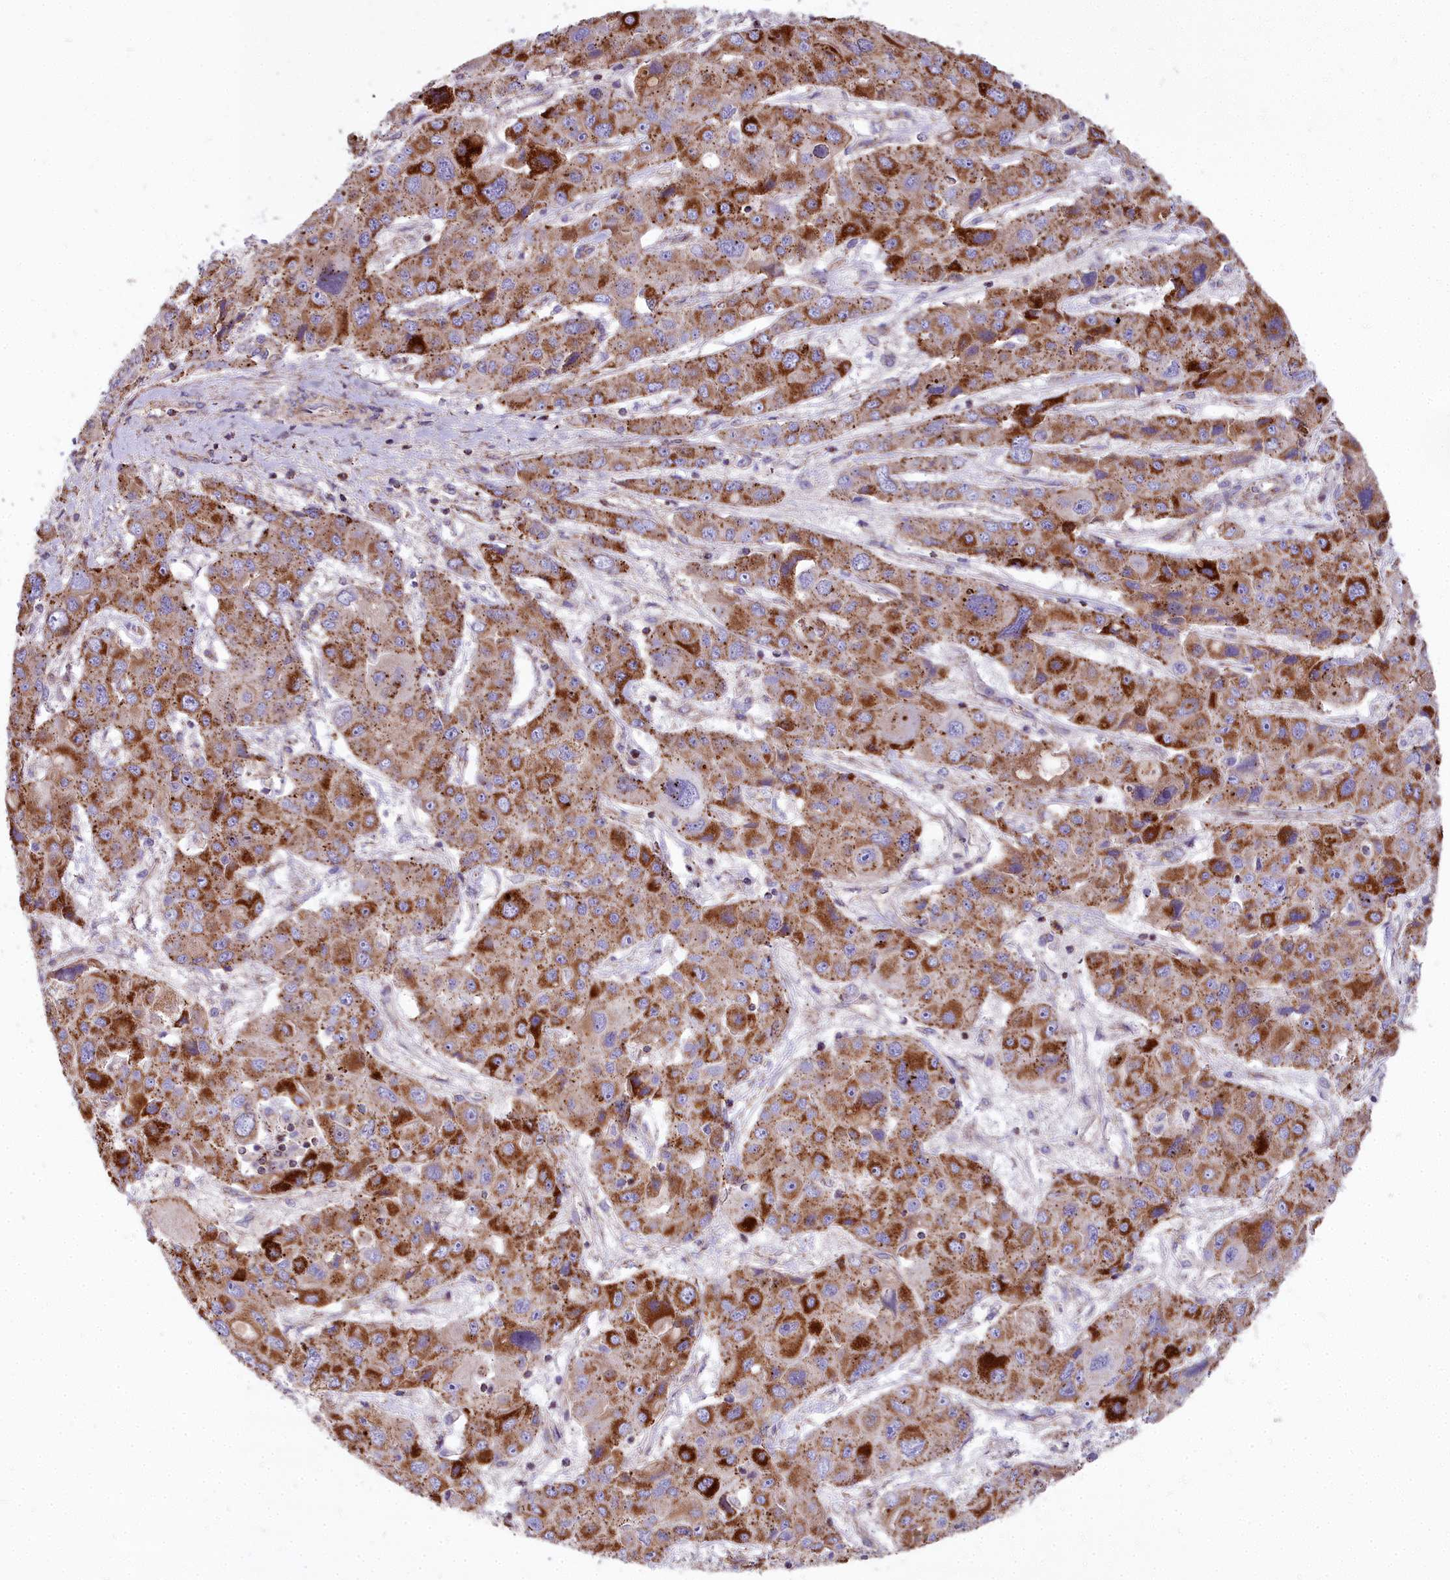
{"staining": {"intensity": "strong", "quantity": ">75%", "location": "cytoplasmic/membranous"}, "tissue": "liver cancer", "cell_type": "Tumor cells", "image_type": "cancer", "snomed": [{"axis": "morphology", "description": "Cholangiocarcinoma"}, {"axis": "topography", "description": "Liver"}], "caption": "This is a histology image of immunohistochemistry staining of cholangiocarcinoma (liver), which shows strong expression in the cytoplasmic/membranous of tumor cells.", "gene": "FRMPD1", "patient": {"sex": "male", "age": 67}}